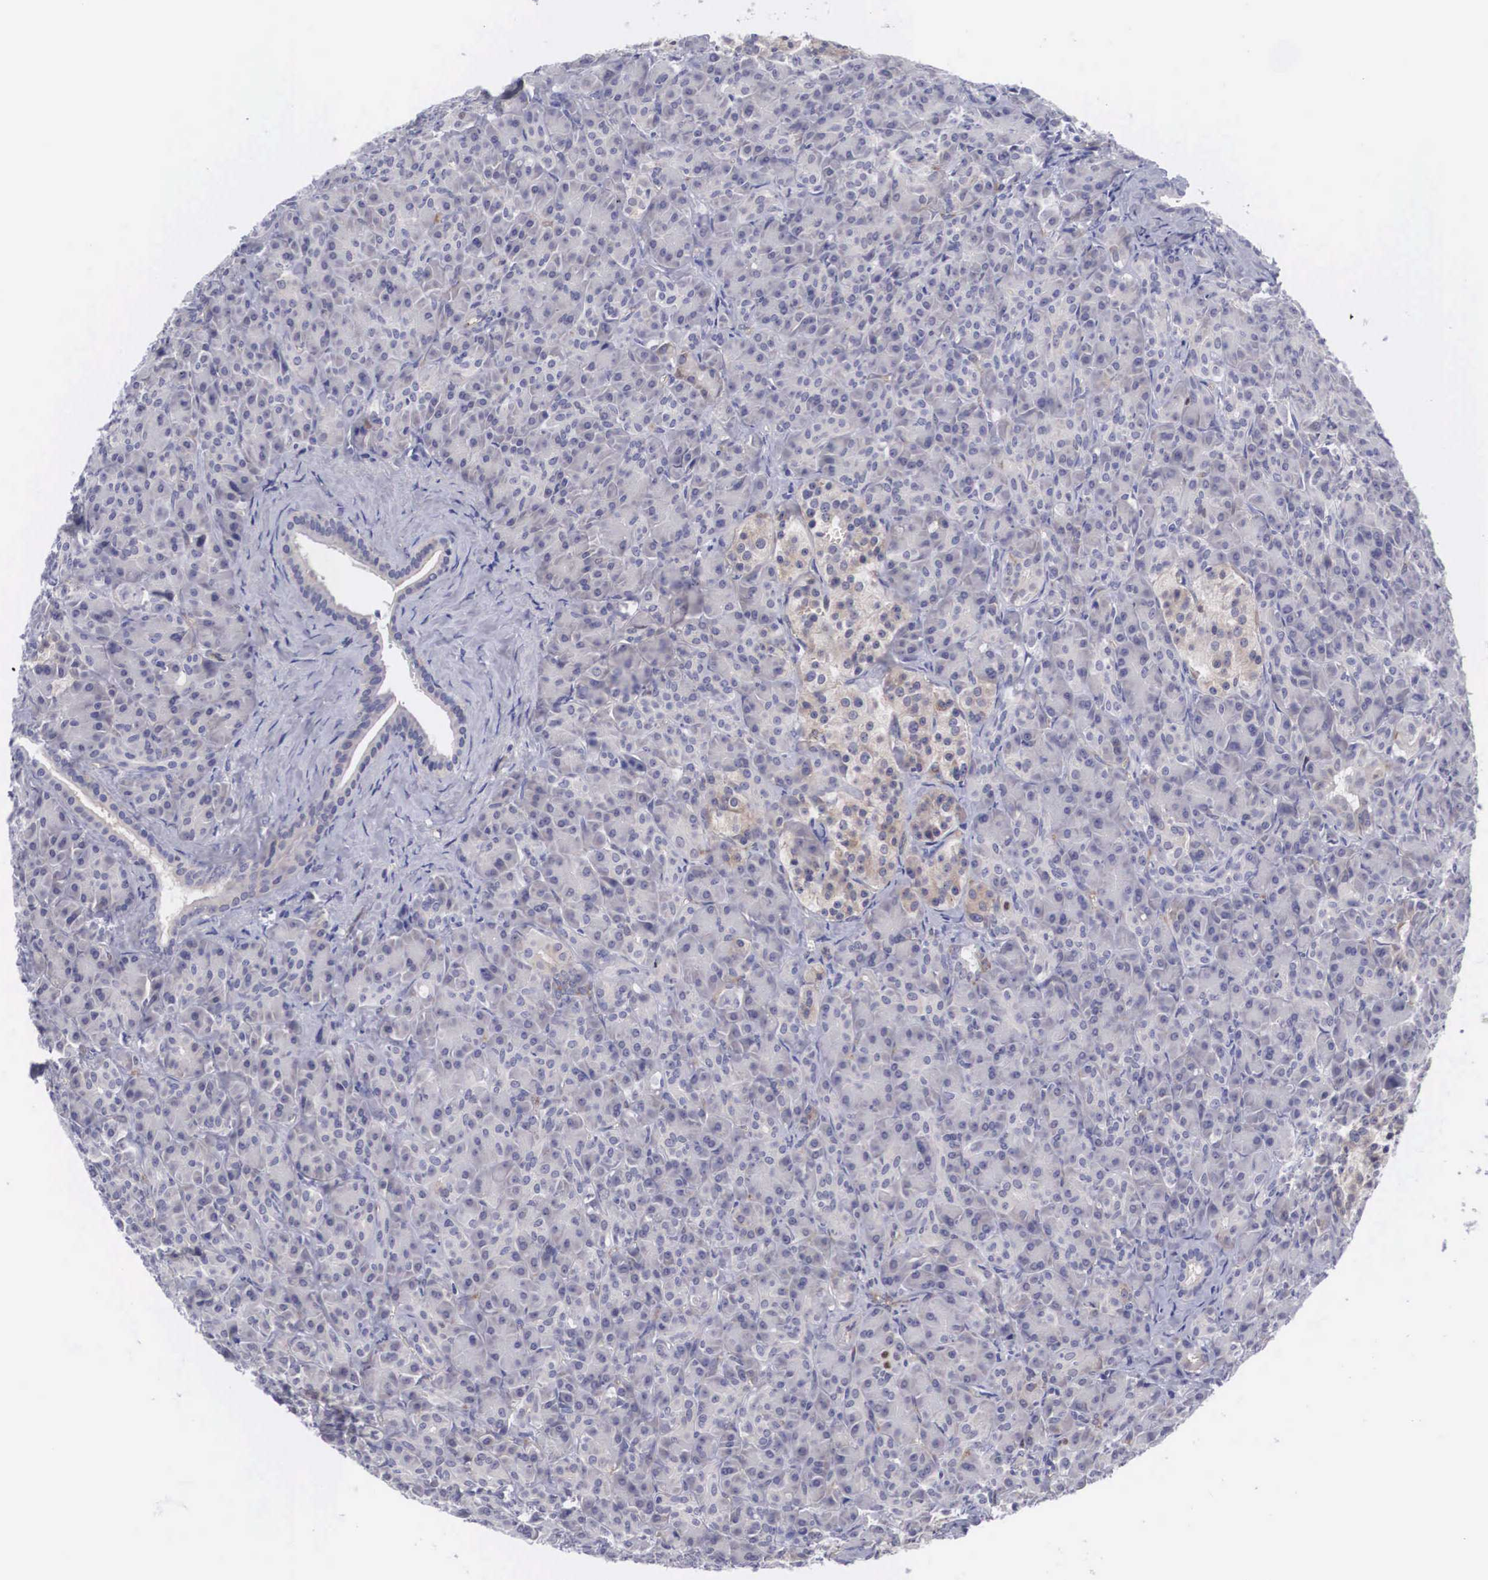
{"staining": {"intensity": "weak", "quantity": "25%-75%", "location": "cytoplasmic/membranous"}, "tissue": "pancreas", "cell_type": "Exocrine glandular cells", "image_type": "normal", "snomed": [{"axis": "morphology", "description": "Normal tissue, NOS"}, {"axis": "topography", "description": "Lymph node"}, {"axis": "topography", "description": "Pancreas"}], "caption": "Pancreas stained with a brown dye demonstrates weak cytoplasmic/membranous positive expression in about 25%-75% of exocrine glandular cells.", "gene": "MAST4", "patient": {"sex": "male", "age": 59}}